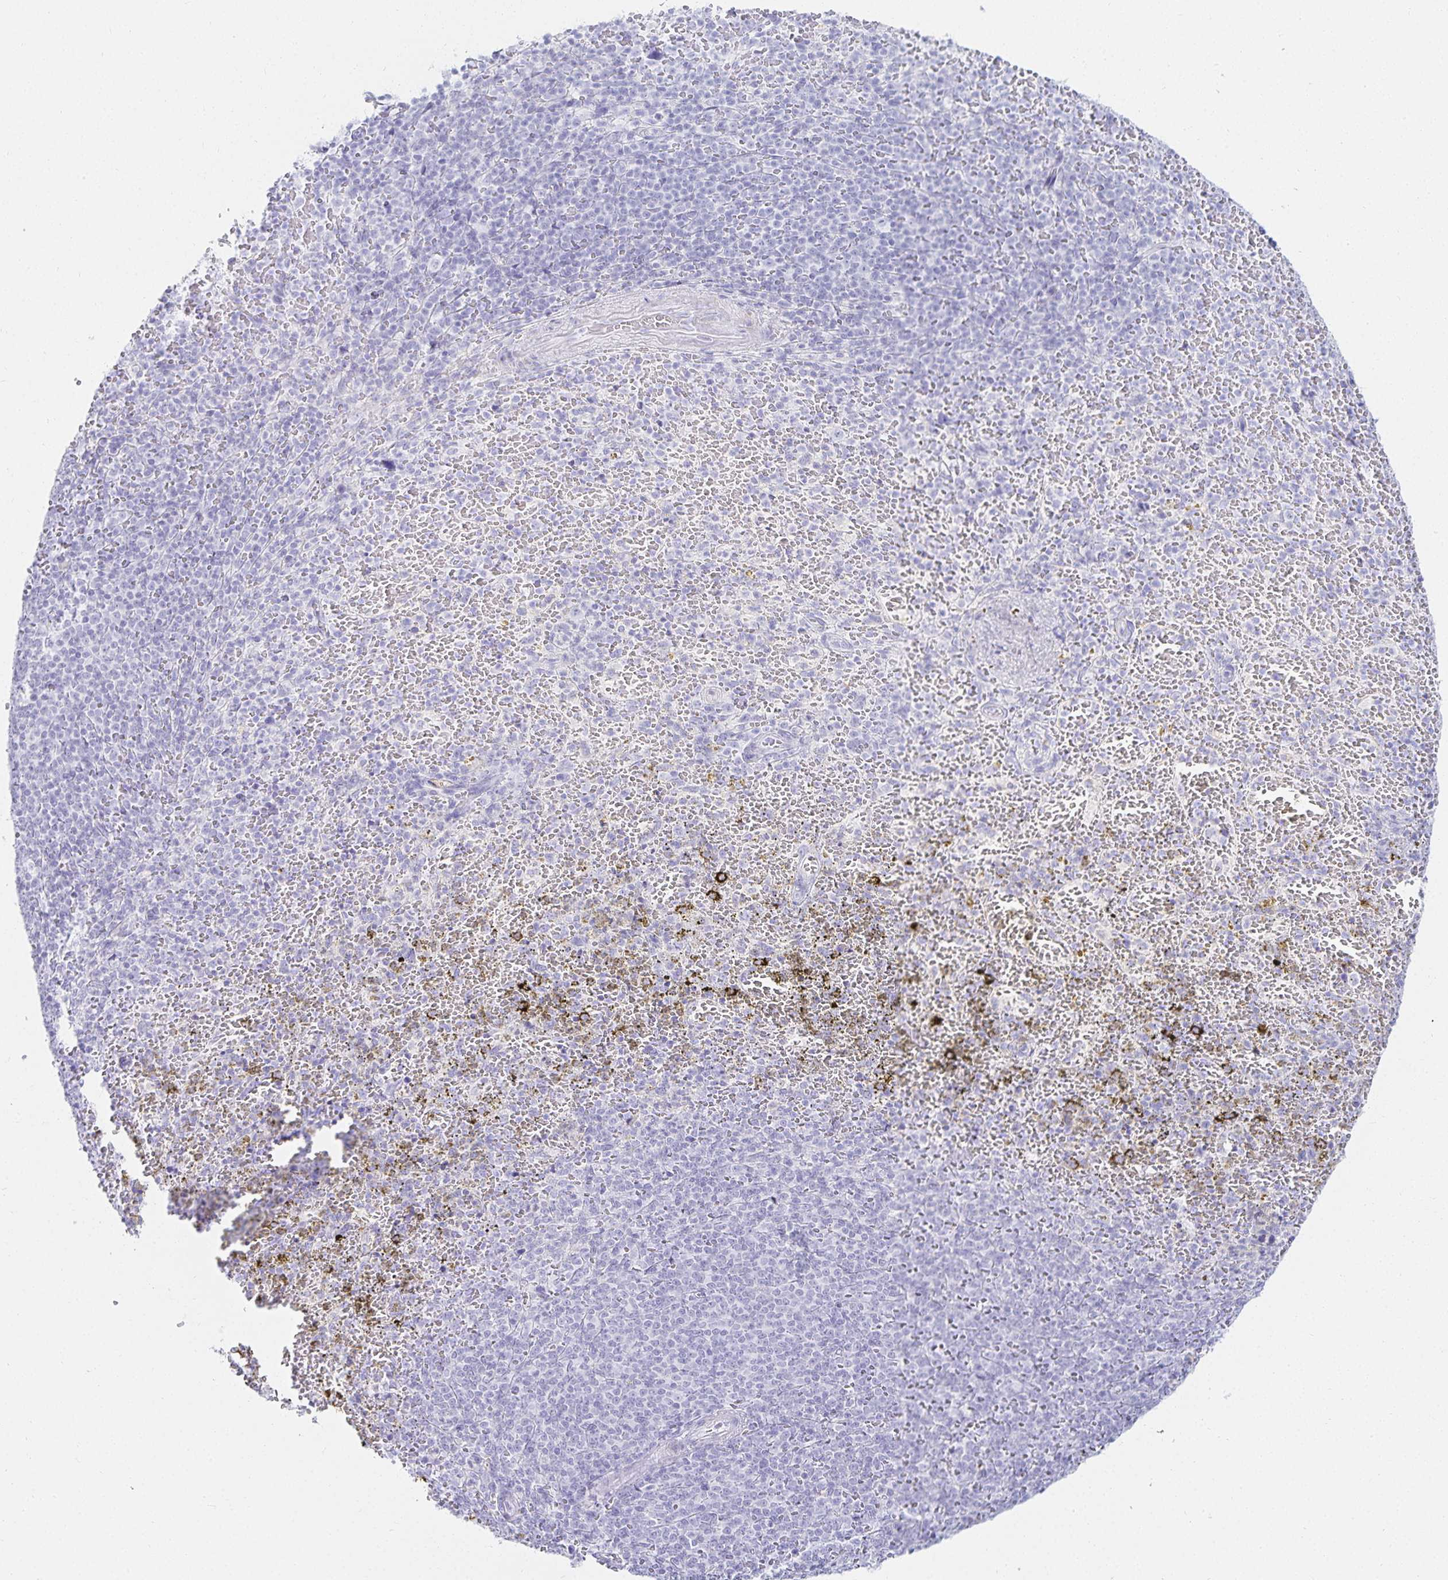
{"staining": {"intensity": "negative", "quantity": "none", "location": "none"}, "tissue": "spleen", "cell_type": "Cells in red pulp", "image_type": "normal", "snomed": [{"axis": "morphology", "description": "Normal tissue, NOS"}, {"axis": "topography", "description": "Spleen"}], "caption": "A high-resolution image shows immunohistochemistry staining of unremarkable spleen, which shows no significant expression in cells in red pulp. (DAB immunohistochemistry (IHC) visualized using brightfield microscopy, high magnification).", "gene": "GP2", "patient": {"sex": "female", "age": 50}}